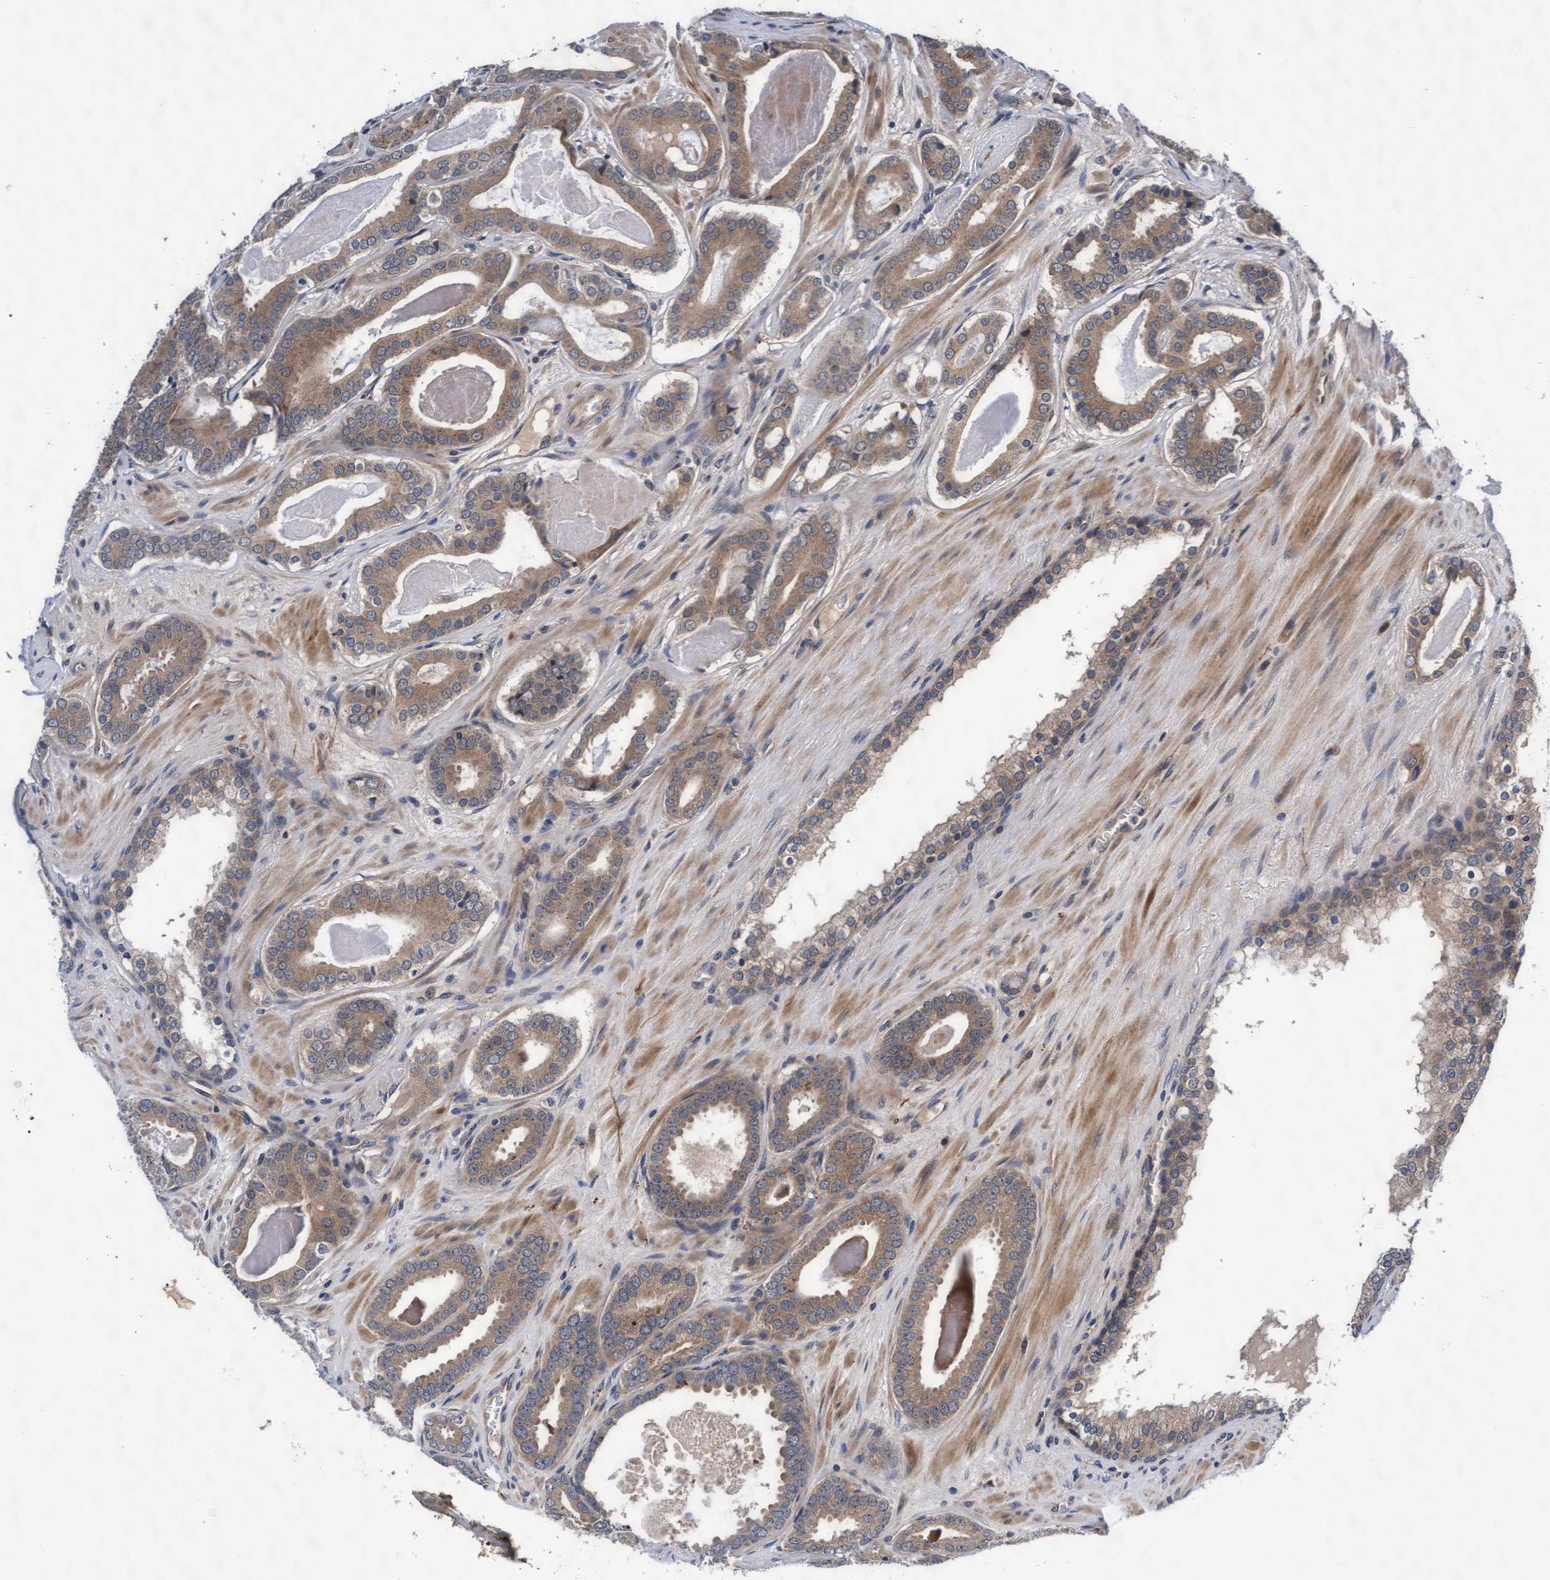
{"staining": {"intensity": "weak", "quantity": ">75%", "location": "cytoplasmic/membranous"}, "tissue": "prostate cancer", "cell_type": "Tumor cells", "image_type": "cancer", "snomed": [{"axis": "morphology", "description": "Adenocarcinoma, High grade"}, {"axis": "topography", "description": "Prostate"}], "caption": "A micrograph of human prostate cancer (high-grade adenocarcinoma) stained for a protein exhibits weak cytoplasmic/membranous brown staining in tumor cells.", "gene": "EFCAB13", "patient": {"sex": "male", "age": 60}}